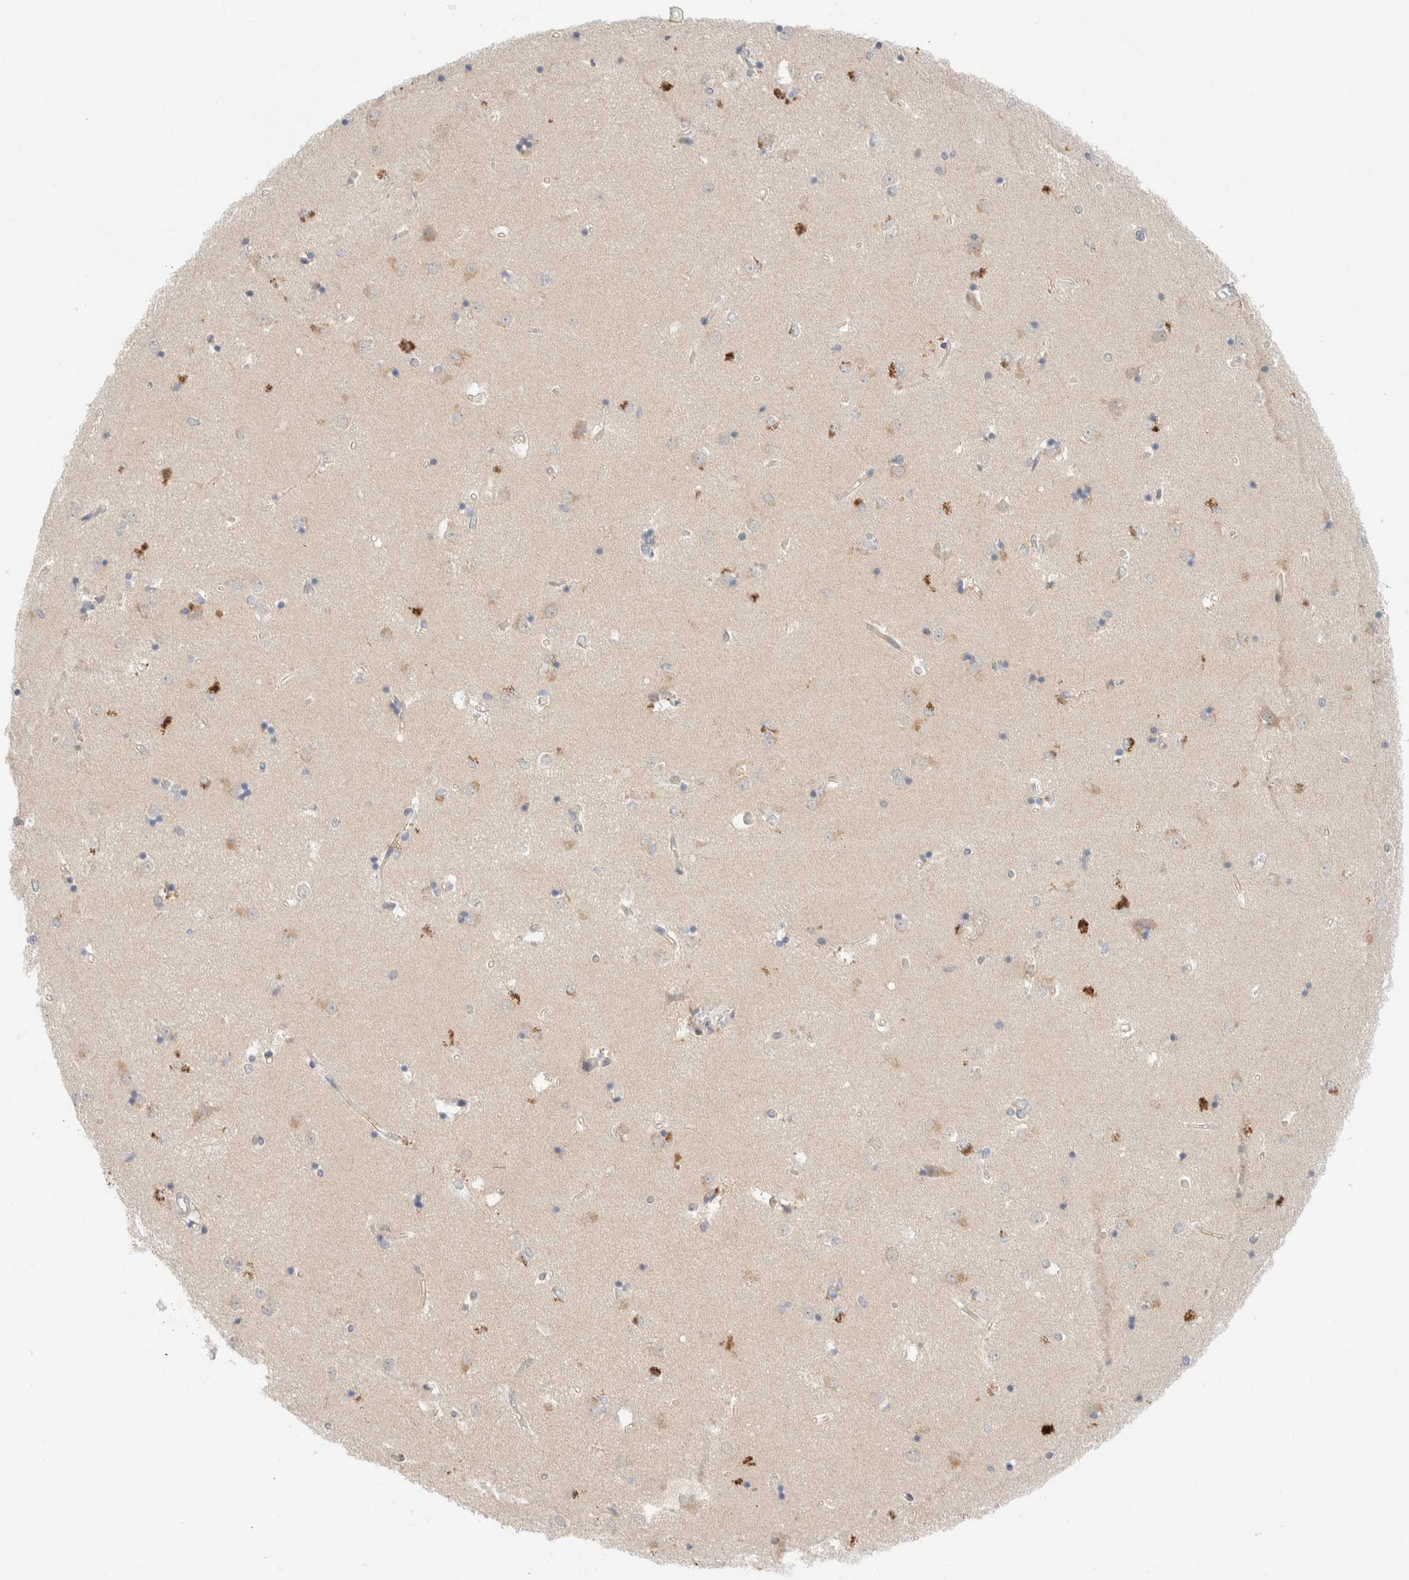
{"staining": {"intensity": "negative", "quantity": "none", "location": "none"}, "tissue": "caudate", "cell_type": "Glial cells", "image_type": "normal", "snomed": [{"axis": "morphology", "description": "Normal tissue, NOS"}, {"axis": "topography", "description": "Lateral ventricle wall"}], "caption": "A high-resolution image shows immunohistochemistry (IHC) staining of benign caudate, which demonstrates no significant expression in glial cells.", "gene": "CHKA", "patient": {"sex": "male", "age": 45}}